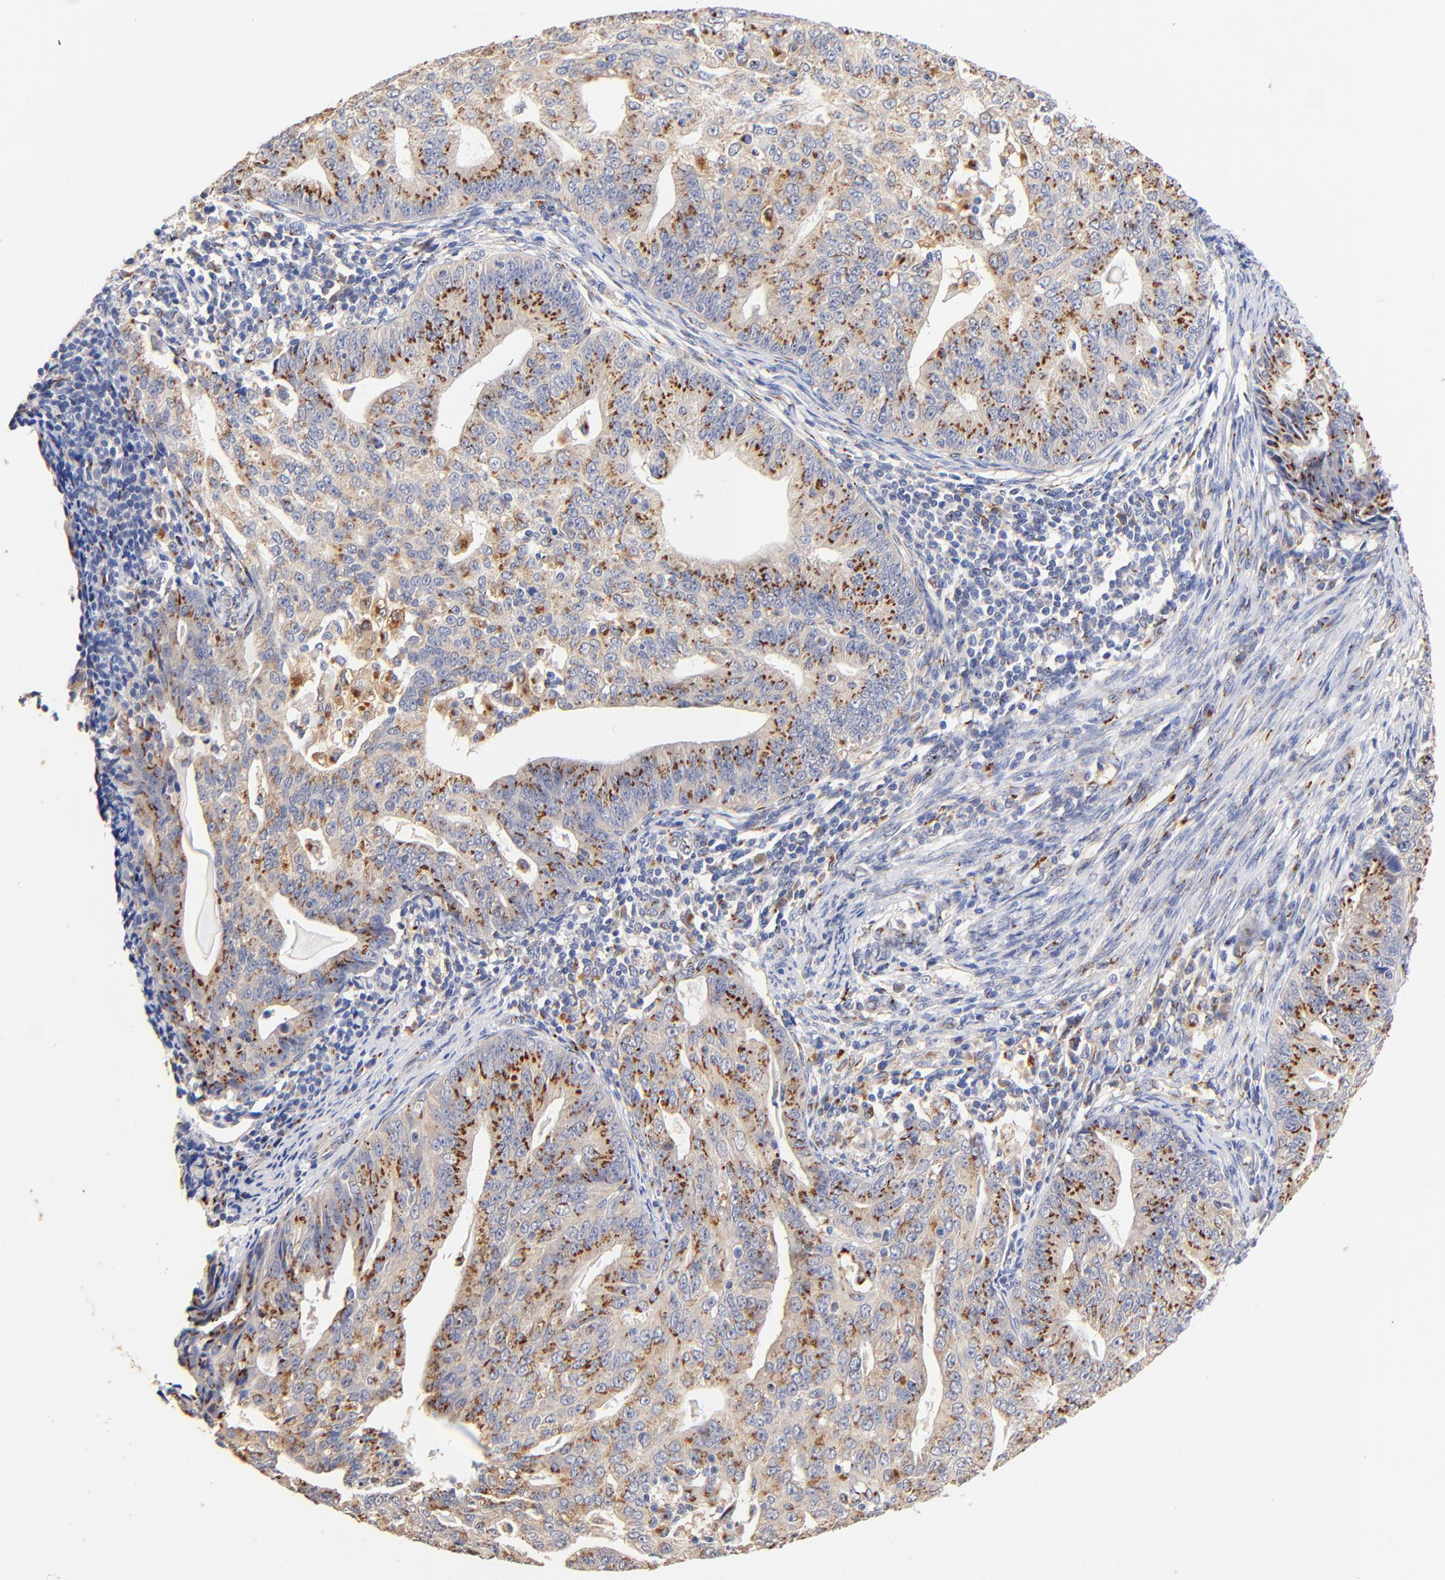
{"staining": {"intensity": "moderate", "quantity": ">75%", "location": "cytoplasmic/membranous"}, "tissue": "endometrial cancer", "cell_type": "Tumor cells", "image_type": "cancer", "snomed": [{"axis": "morphology", "description": "Adenocarcinoma, NOS"}, {"axis": "topography", "description": "Endometrium"}], "caption": "Immunohistochemical staining of human endometrial adenocarcinoma reveals medium levels of moderate cytoplasmic/membranous expression in about >75% of tumor cells.", "gene": "FMNL3", "patient": {"sex": "female", "age": 56}}